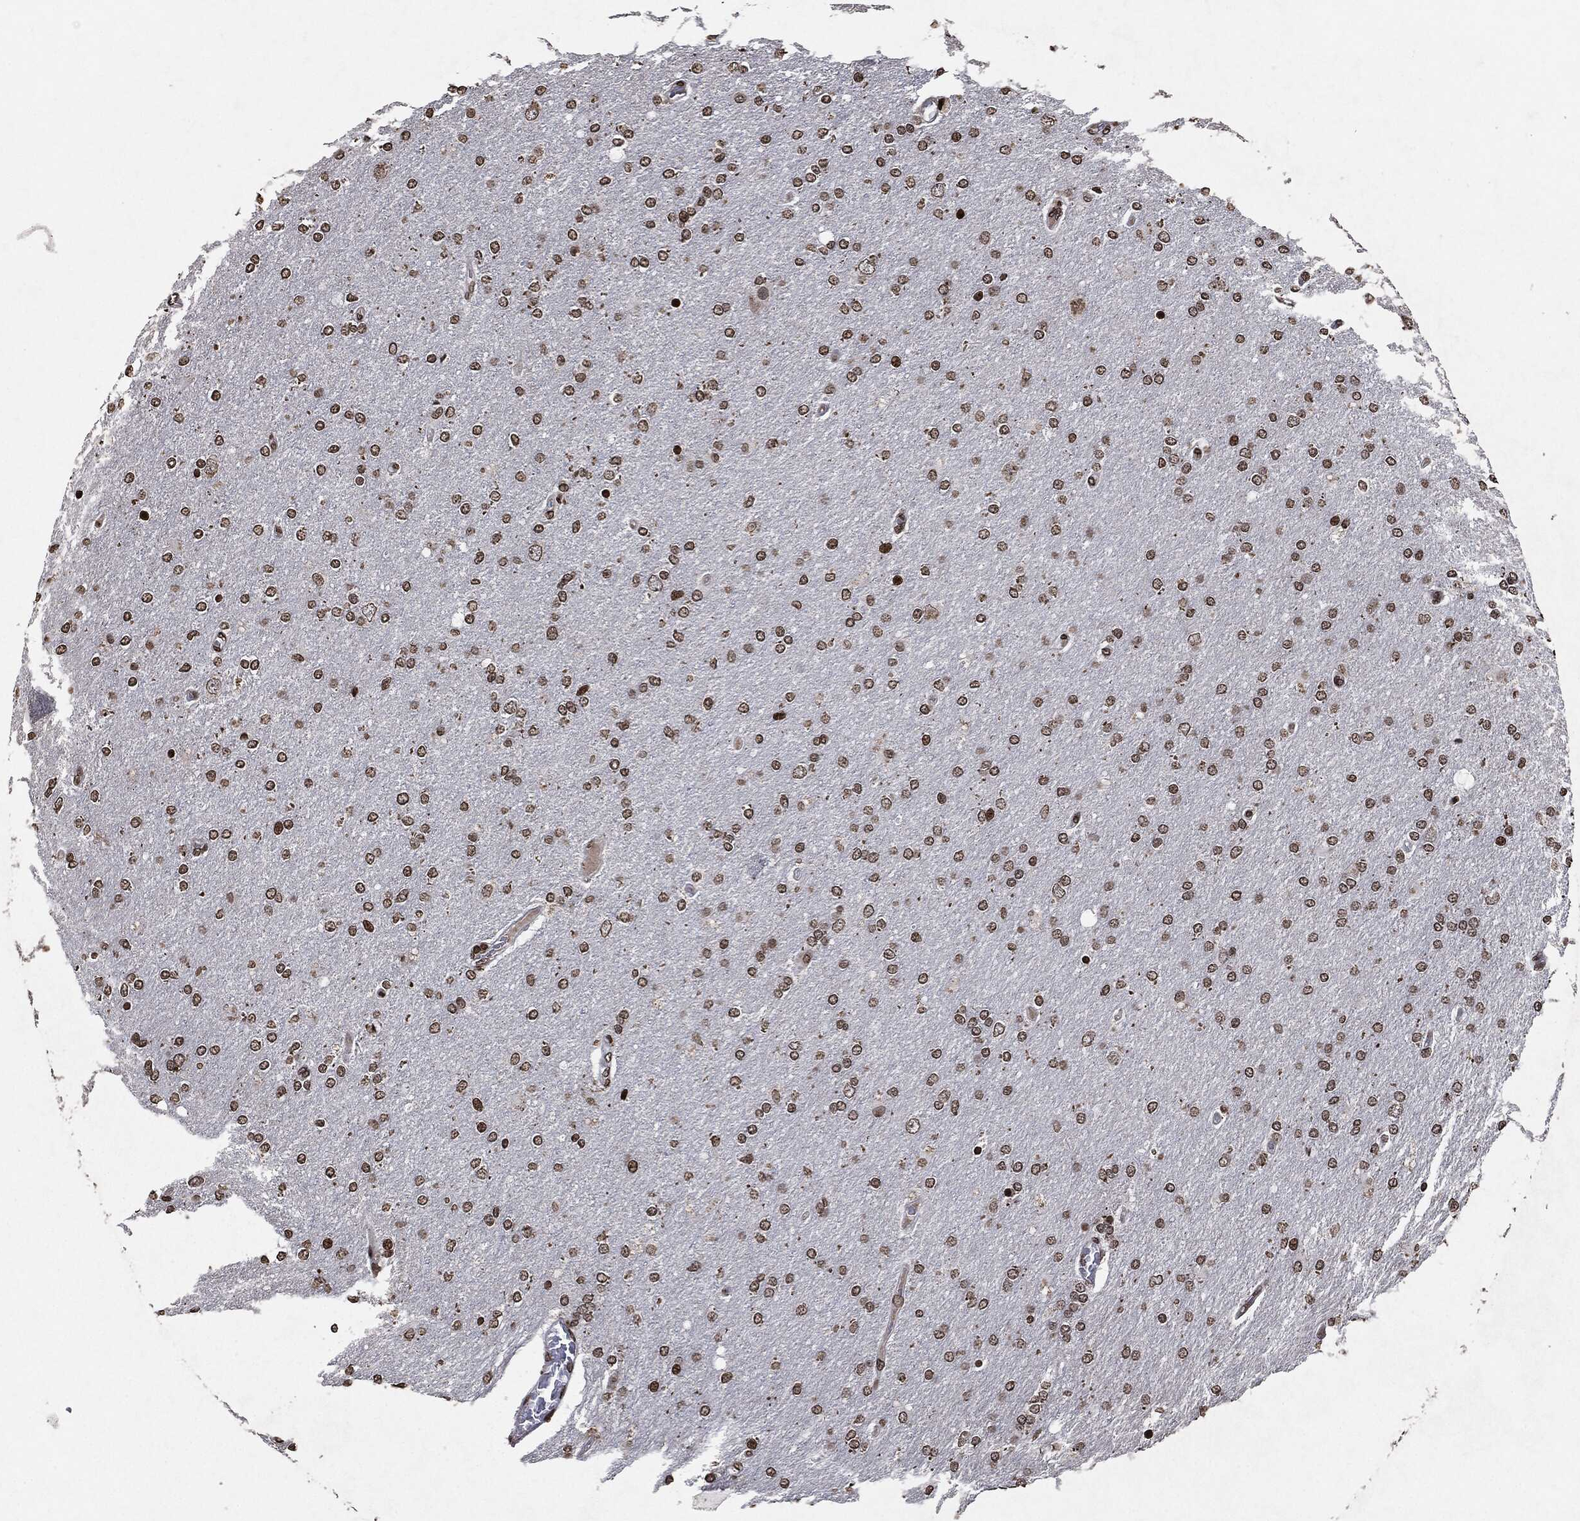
{"staining": {"intensity": "moderate", "quantity": ">75%", "location": "nuclear"}, "tissue": "glioma", "cell_type": "Tumor cells", "image_type": "cancer", "snomed": [{"axis": "morphology", "description": "Glioma, malignant, High grade"}, {"axis": "topography", "description": "Cerebral cortex"}], "caption": "Malignant glioma (high-grade) stained for a protein exhibits moderate nuclear positivity in tumor cells.", "gene": "JUN", "patient": {"sex": "male", "age": 70}}